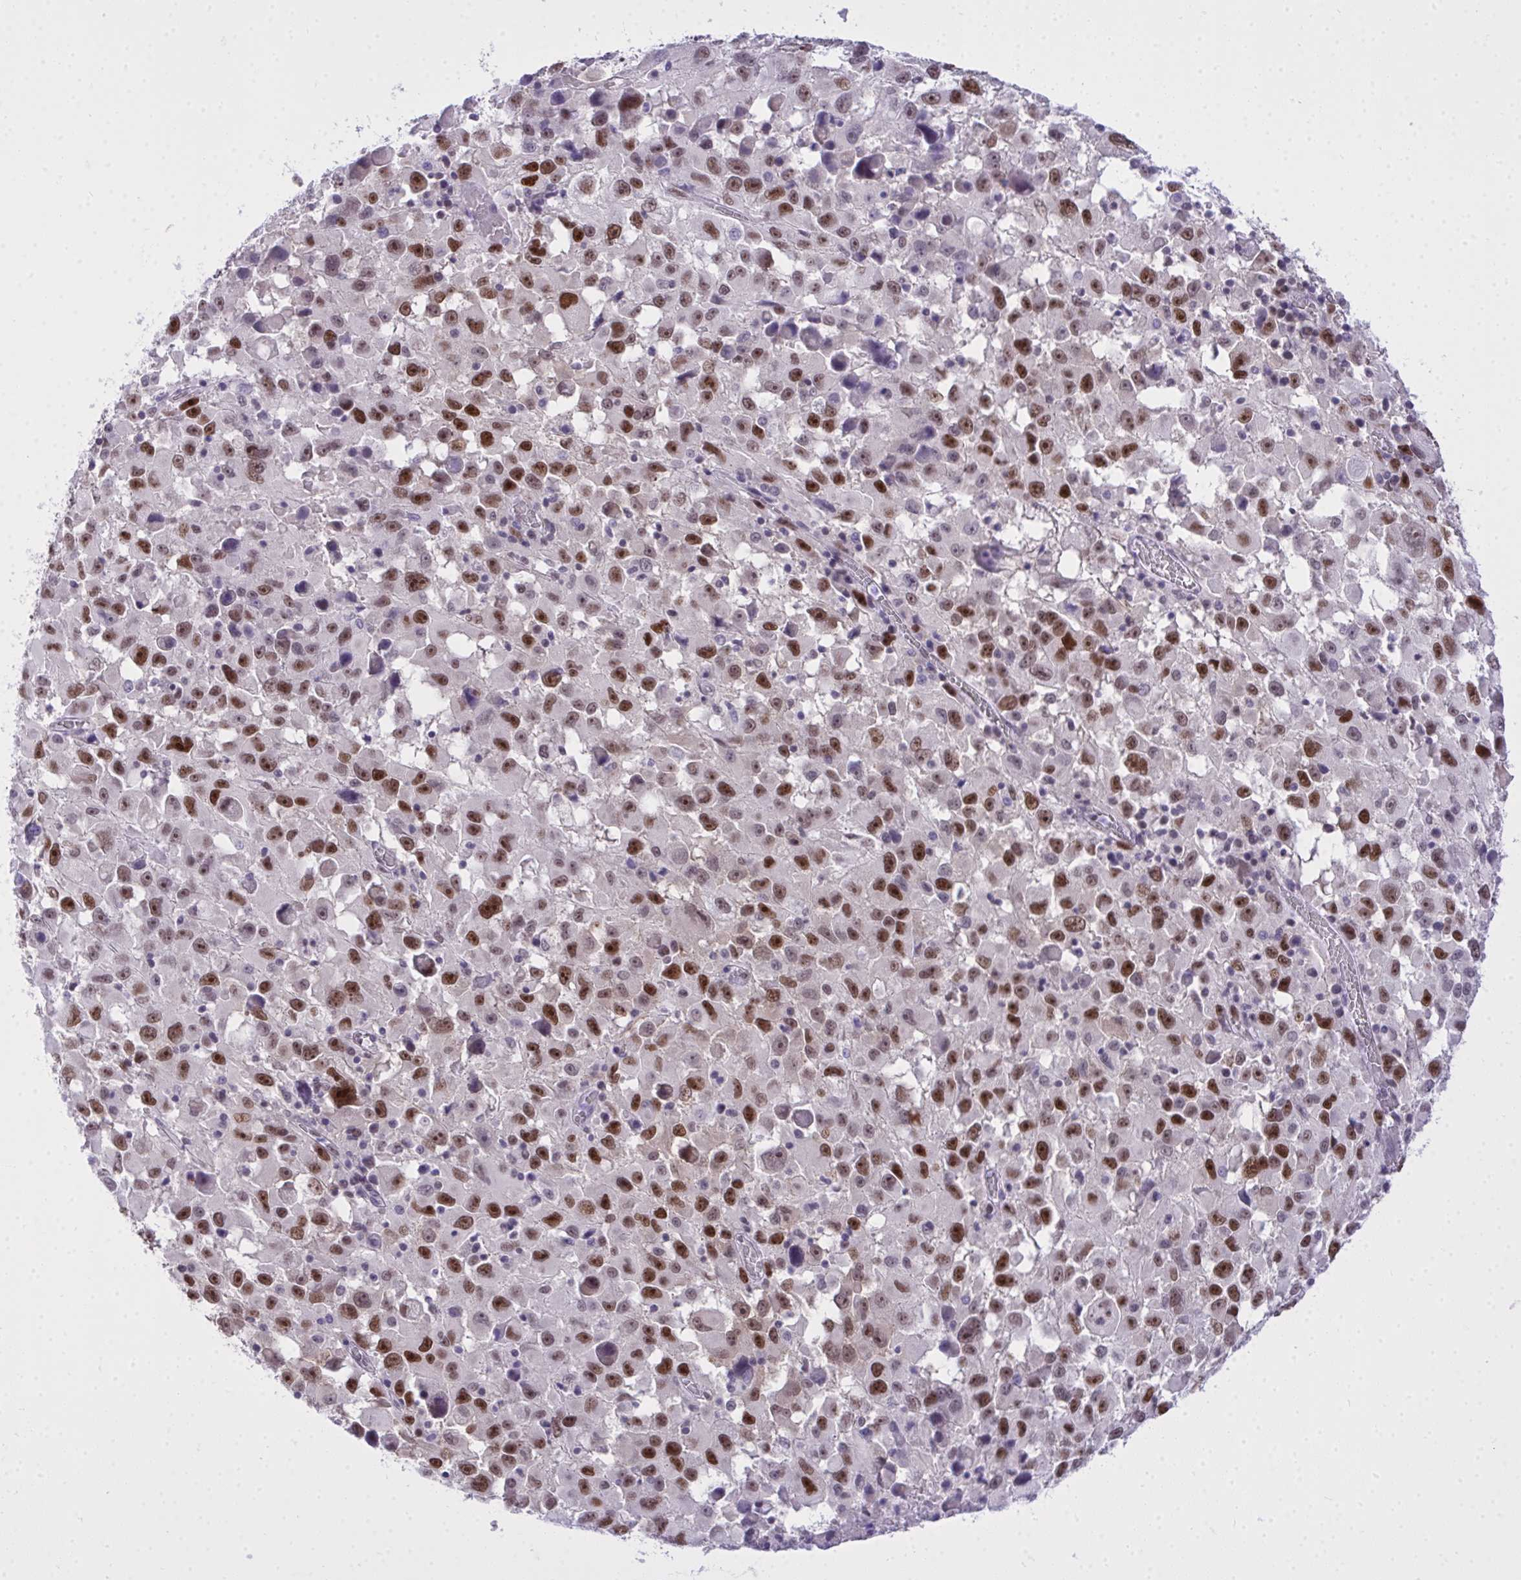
{"staining": {"intensity": "strong", "quantity": "25%-75%", "location": "nuclear"}, "tissue": "melanoma", "cell_type": "Tumor cells", "image_type": "cancer", "snomed": [{"axis": "morphology", "description": "Malignant melanoma, Metastatic site"}, {"axis": "topography", "description": "Soft tissue"}], "caption": "Strong nuclear positivity is seen in approximately 25%-75% of tumor cells in malignant melanoma (metastatic site).", "gene": "TEAD4", "patient": {"sex": "male", "age": 50}}